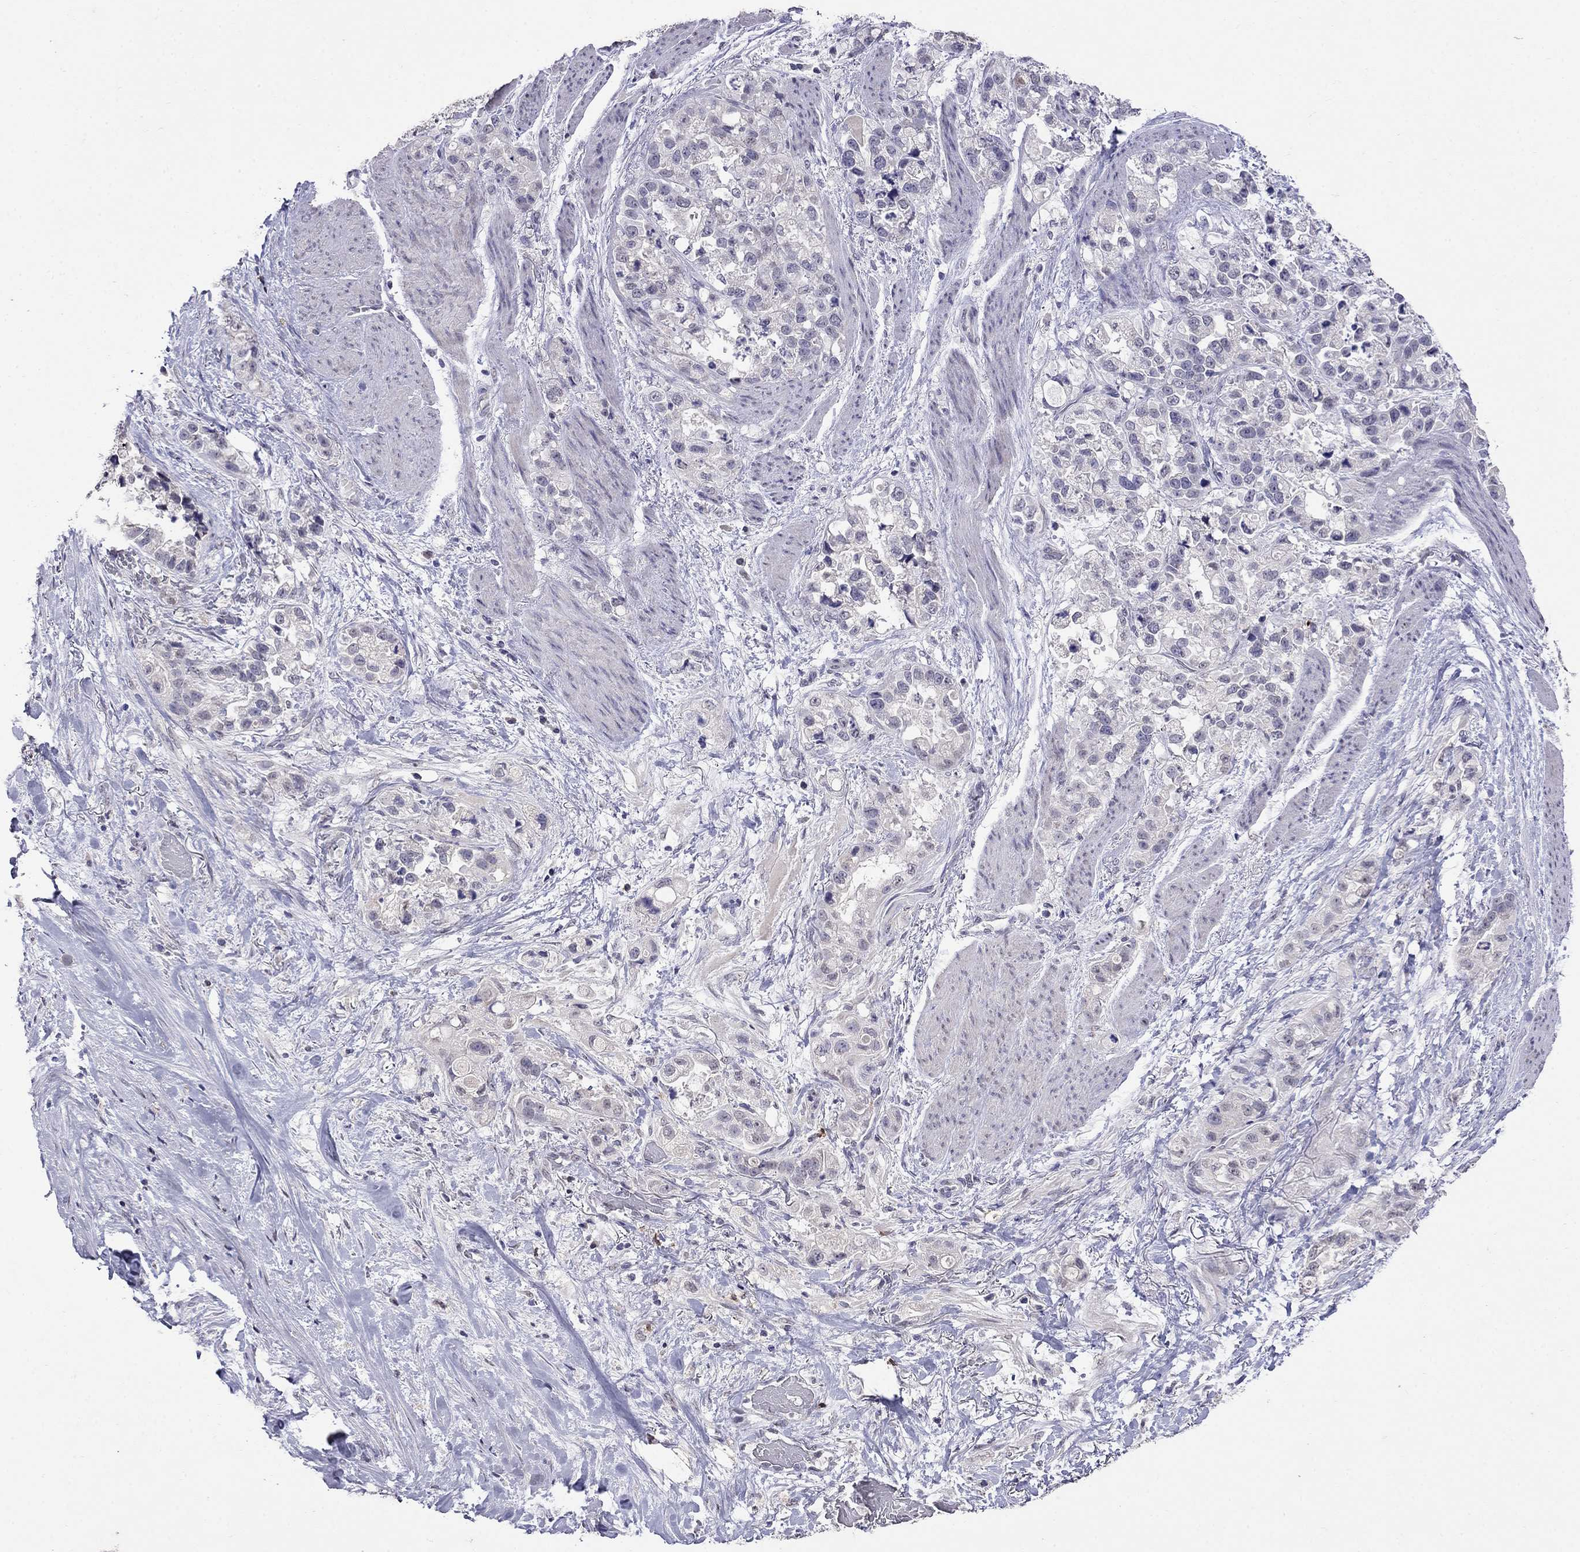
{"staining": {"intensity": "negative", "quantity": "none", "location": "none"}, "tissue": "stomach cancer", "cell_type": "Tumor cells", "image_type": "cancer", "snomed": [{"axis": "morphology", "description": "Adenocarcinoma, NOS"}, {"axis": "topography", "description": "Stomach"}], "caption": "Photomicrograph shows no protein staining in tumor cells of stomach adenocarcinoma tissue.", "gene": "CD8B", "patient": {"sex": "male", "age": 59}}